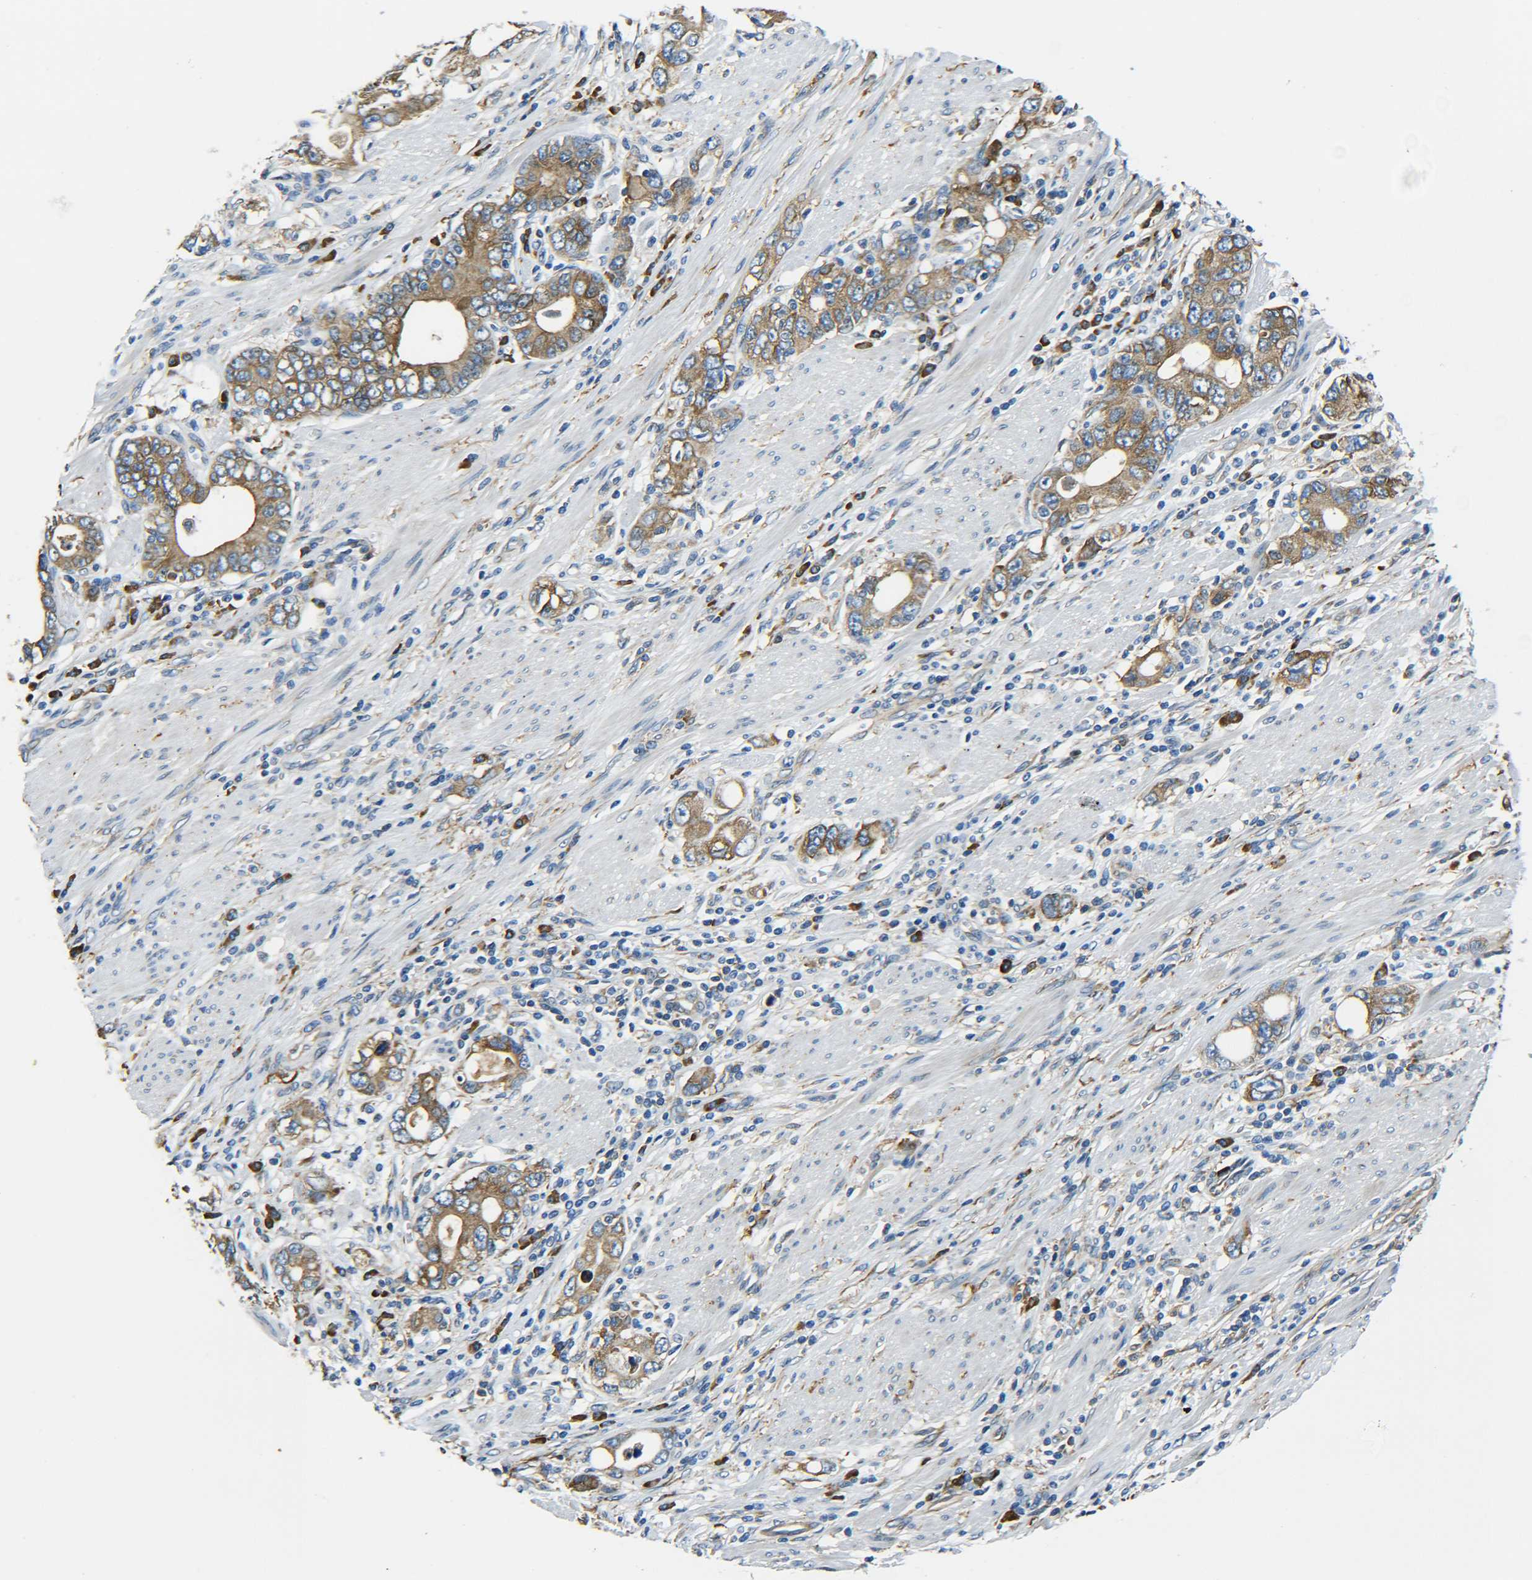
{"staining": {"intensity": "strong", "quantity": ">75%", "location": "cytoplasmic/membranous"}, "tissue": "stomach cancer", "cell_type": "Tumor cells", "image_type": "cancer", "snomed": [{"axis": "morphology", "description": "Adenocarcinoma, NOS"}, {"axis": "topography", "description": "Stomach, lower"}], "caption": "Strong cytoplasmic/membranous expression is seen in about >75% of tumor cells in stomach cancer (adenocarcinoma).", "gene": "PREB", "patient": {"sex": "female", "age": 93}}